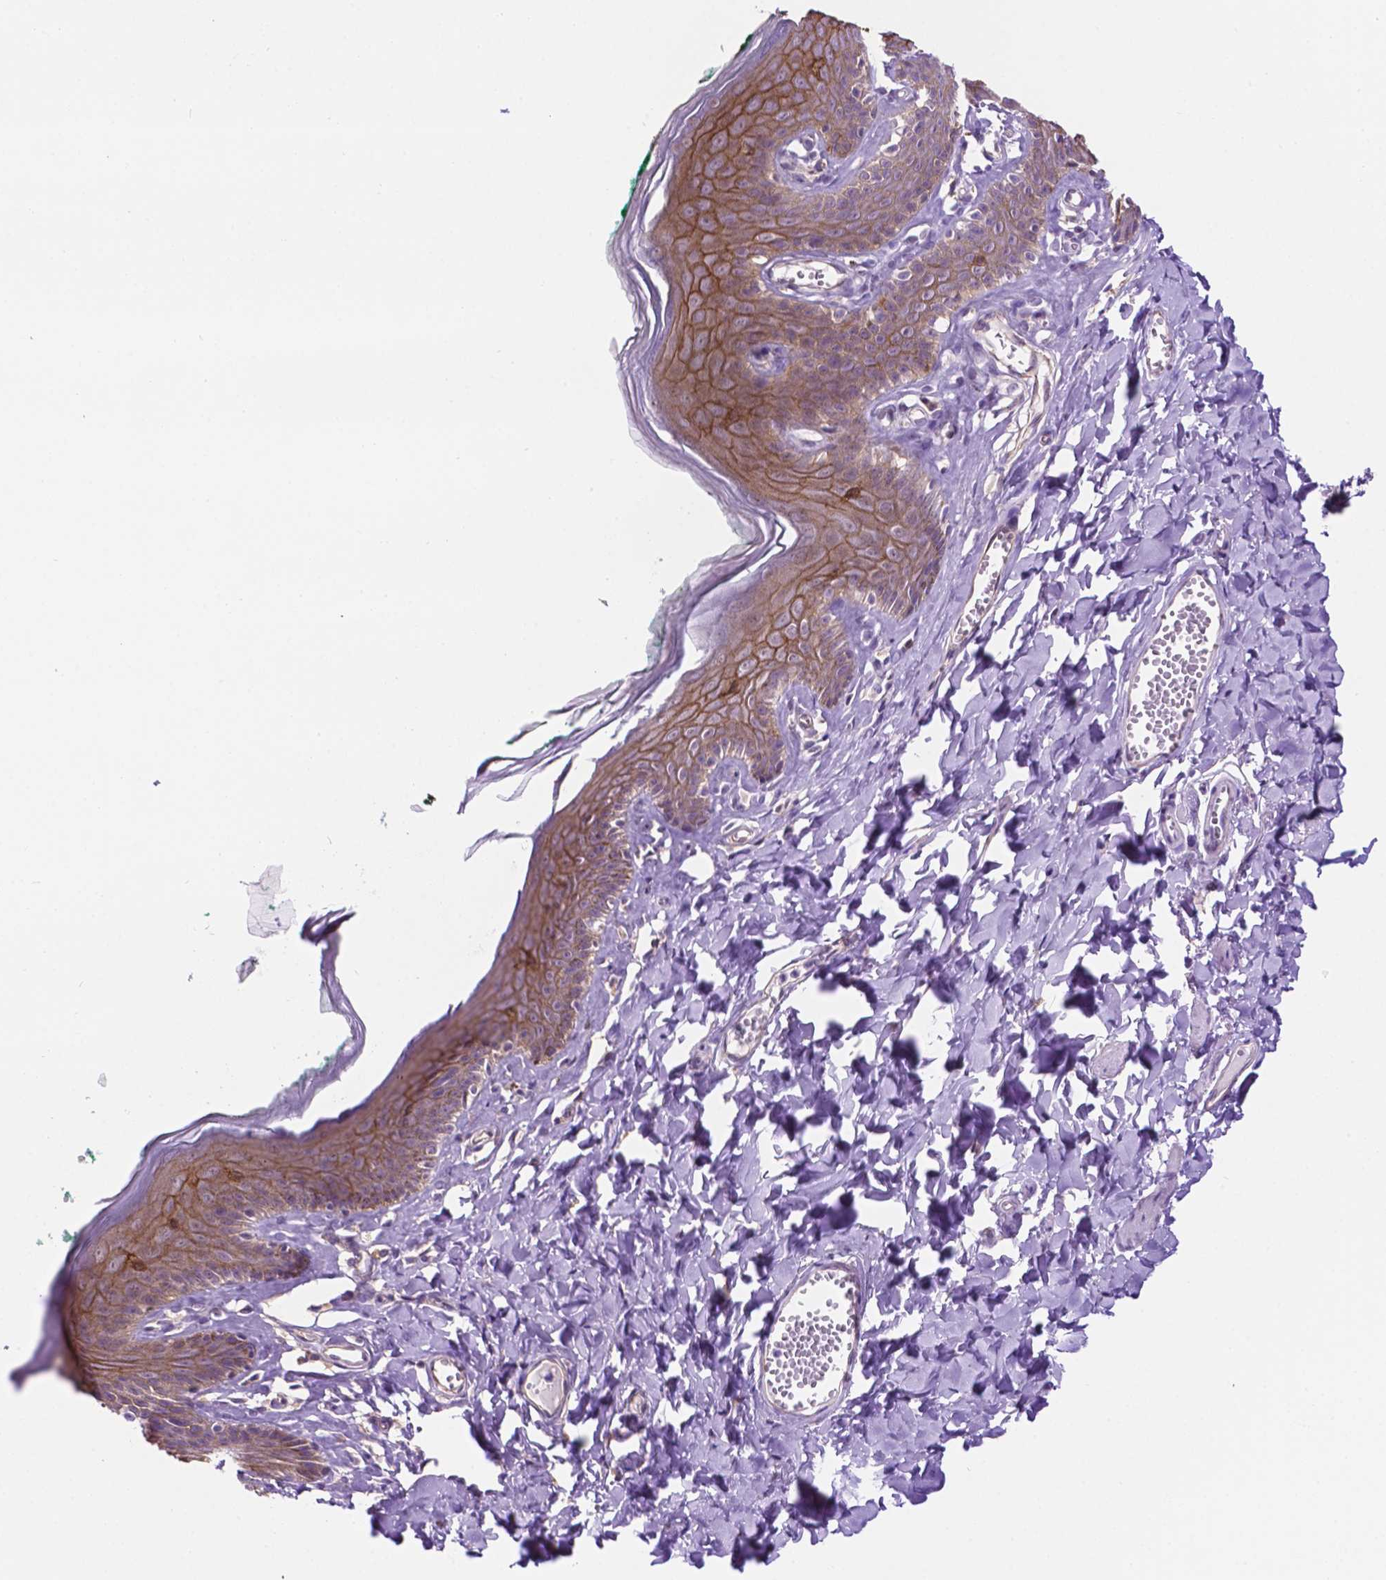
{"staining": {"intensity": "moderate", "quantity": "25%-75%", "location": "cytoplasmic/membranous"}, "tissue": "skin", "cell_type": "Epidermal cells", "image_type": "normal", "snomed": [{"axis": "morphology", "description": "Normal tissue, NOS"}, {"axis": "topography", "description": "Vulva"}, {"axis": "topography", "description": "Peripheral nerve tissue"}], "caption": "Immunohistochemical staining of unremarkable human skin demonstrates 25%-75% levels of moderate cytoplasmic/membranous protein staining in about 25%-75% of epidermal cells. (DAB (3,3'-diaminobenzidine) IHC with brightfield microscopy, high magnification).", "gene": "TACSTD2", "patient": {"sex": "female", "age": 66}}